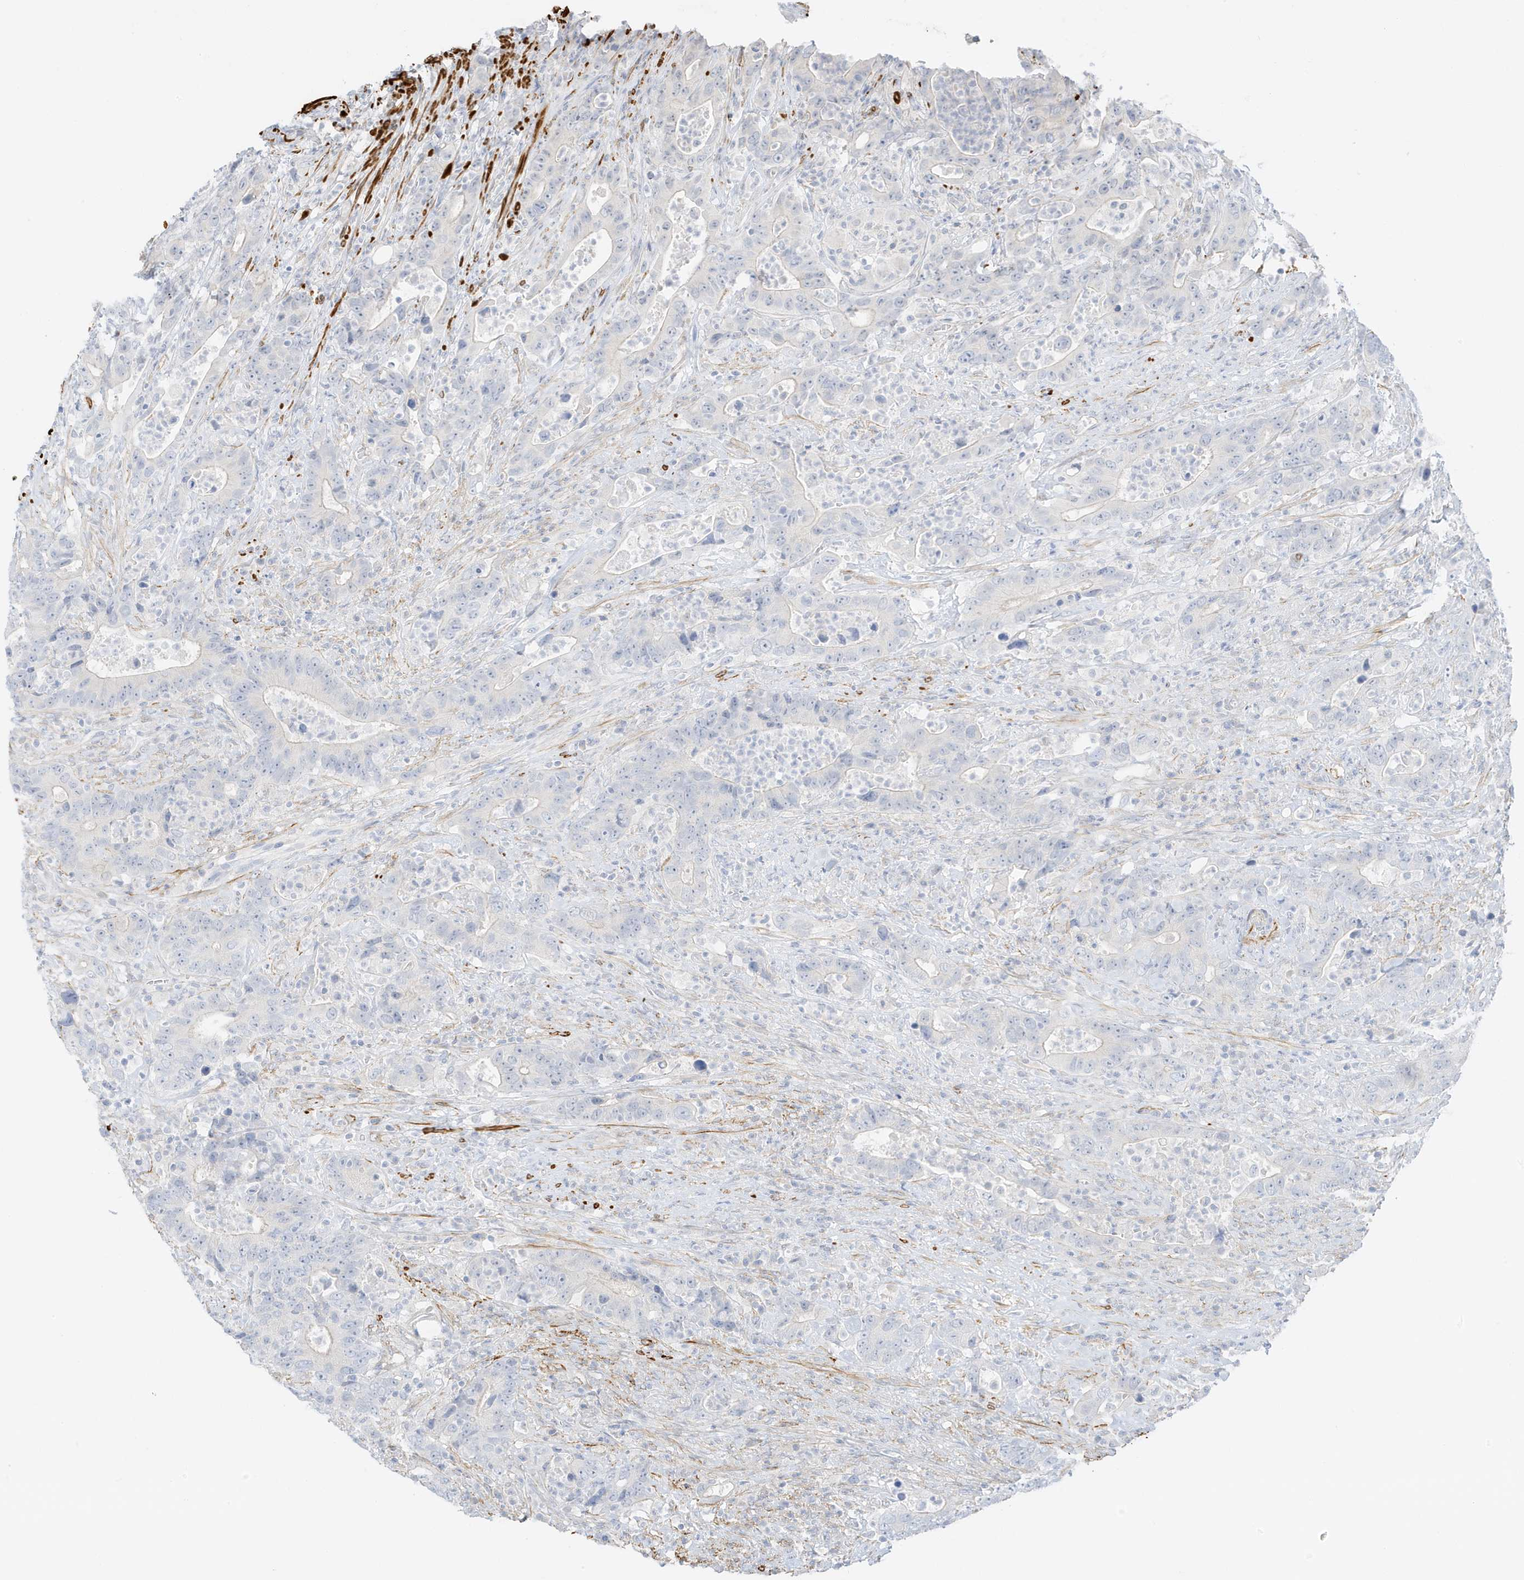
{"staining": {"intensity": "negative", "quantity": "none", "location": "none"}, "tissue": "colorectal cancer", "cell_type": "Tumor cells", "image_type": "cancer", "snomed": [{"axis": "morphology", "description": "Adenocarcinoma, NOS"}, {"axis": "topography", "description": "Colon"}], "caption": "Immunohistochemical staining of human colorectal adenocarcinoma displays no significant positivity in tumor cells. Nuclei are stained in blue.", "gene": "SLC22A13", "patient": {"sex": "female", "age": 75}}